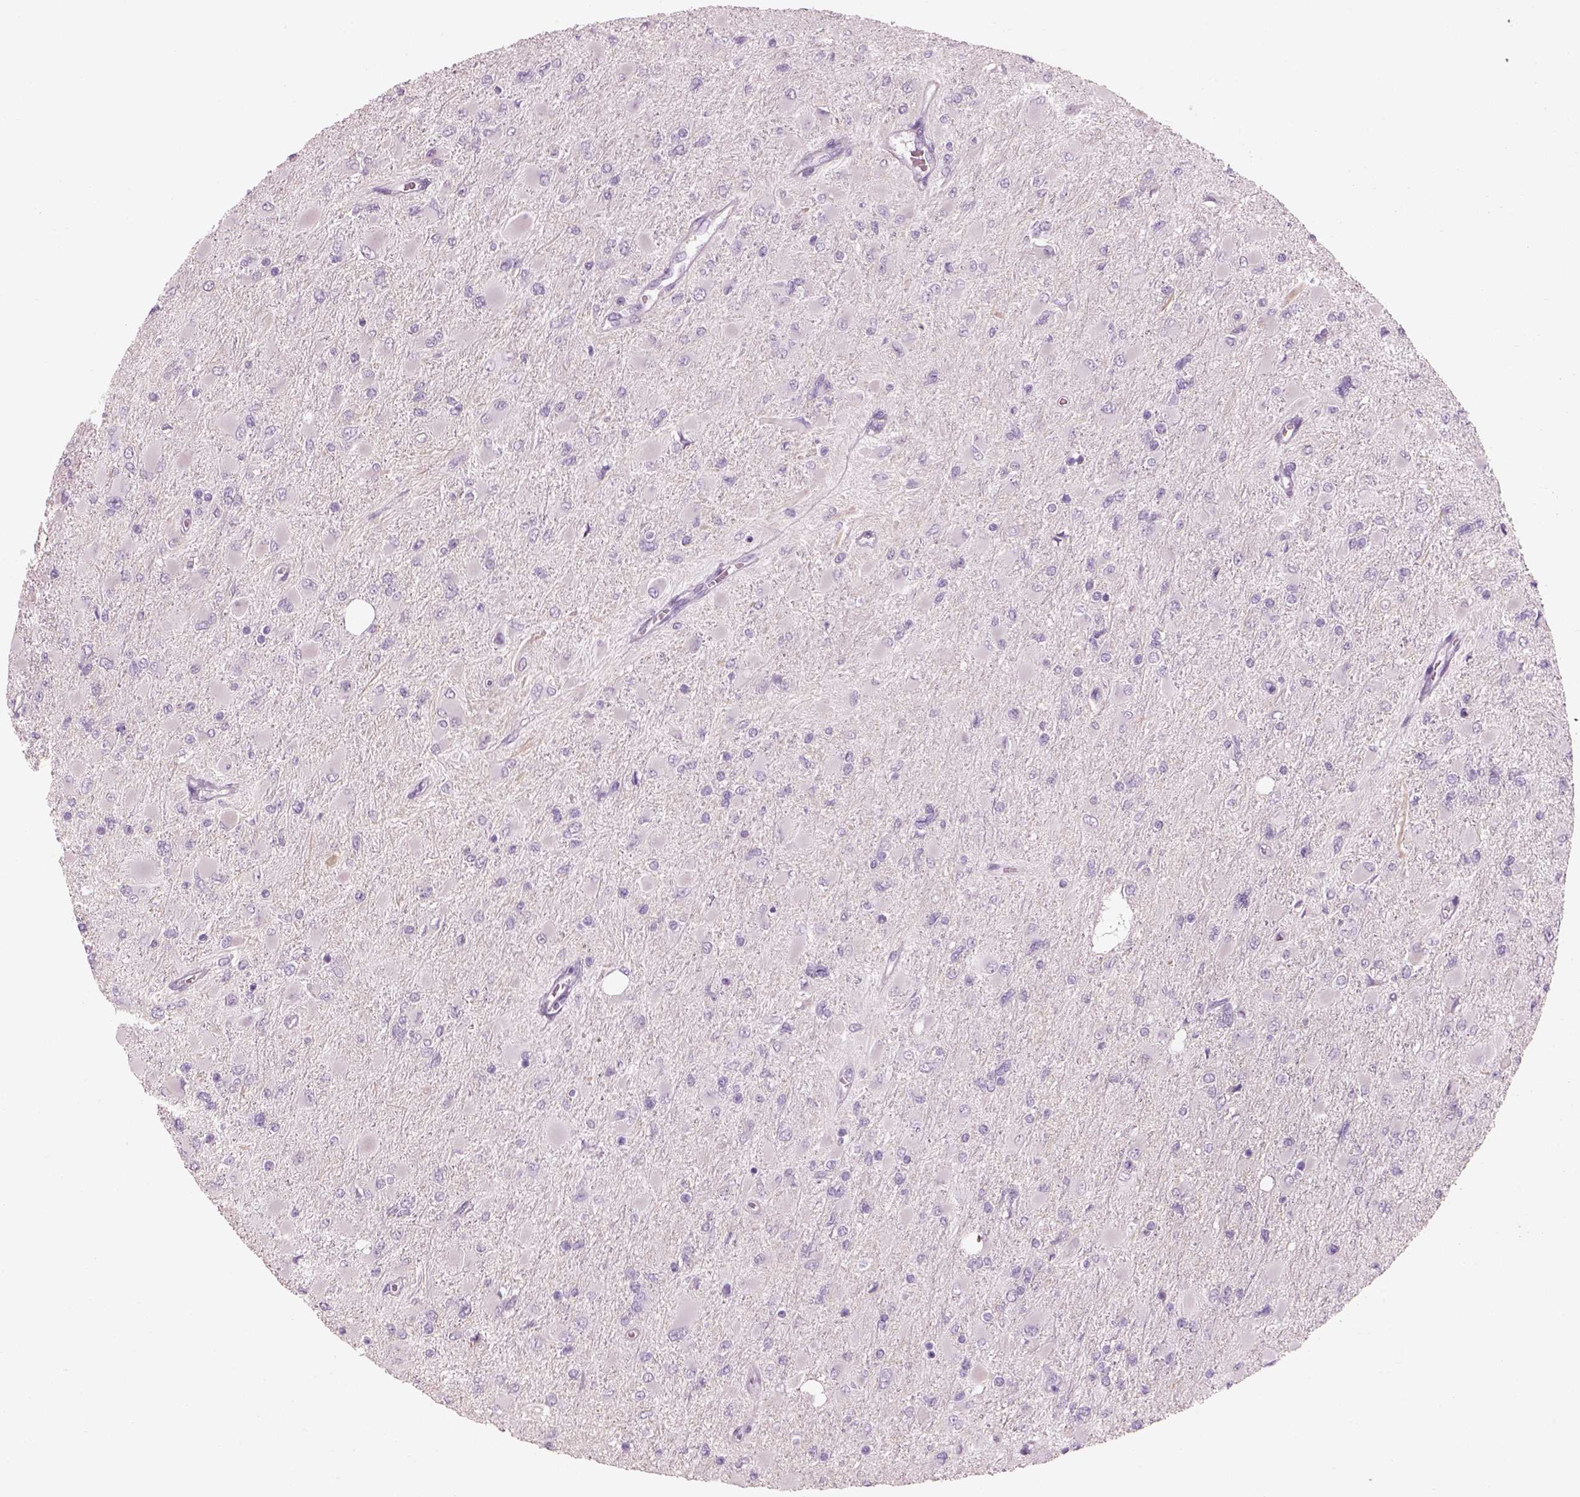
{"staining": {"intensity": "negative", "quantity": "none", "location": "none"}, "tissue": "glioma", "cell_type": "Tumor cells", "image_type": "cancer", "snomed": [{"axis": "morphology", "description": "Glioma, malignant, High grade"}, {"axis": "topography", "description": "Cerebral cortex"}], "caption": "The micrograph reveals no staining of tumor cells in high-grade glioma (malignant).", "gene": "GAS2L2", "patient": {"sex": "female", "age": 36}}